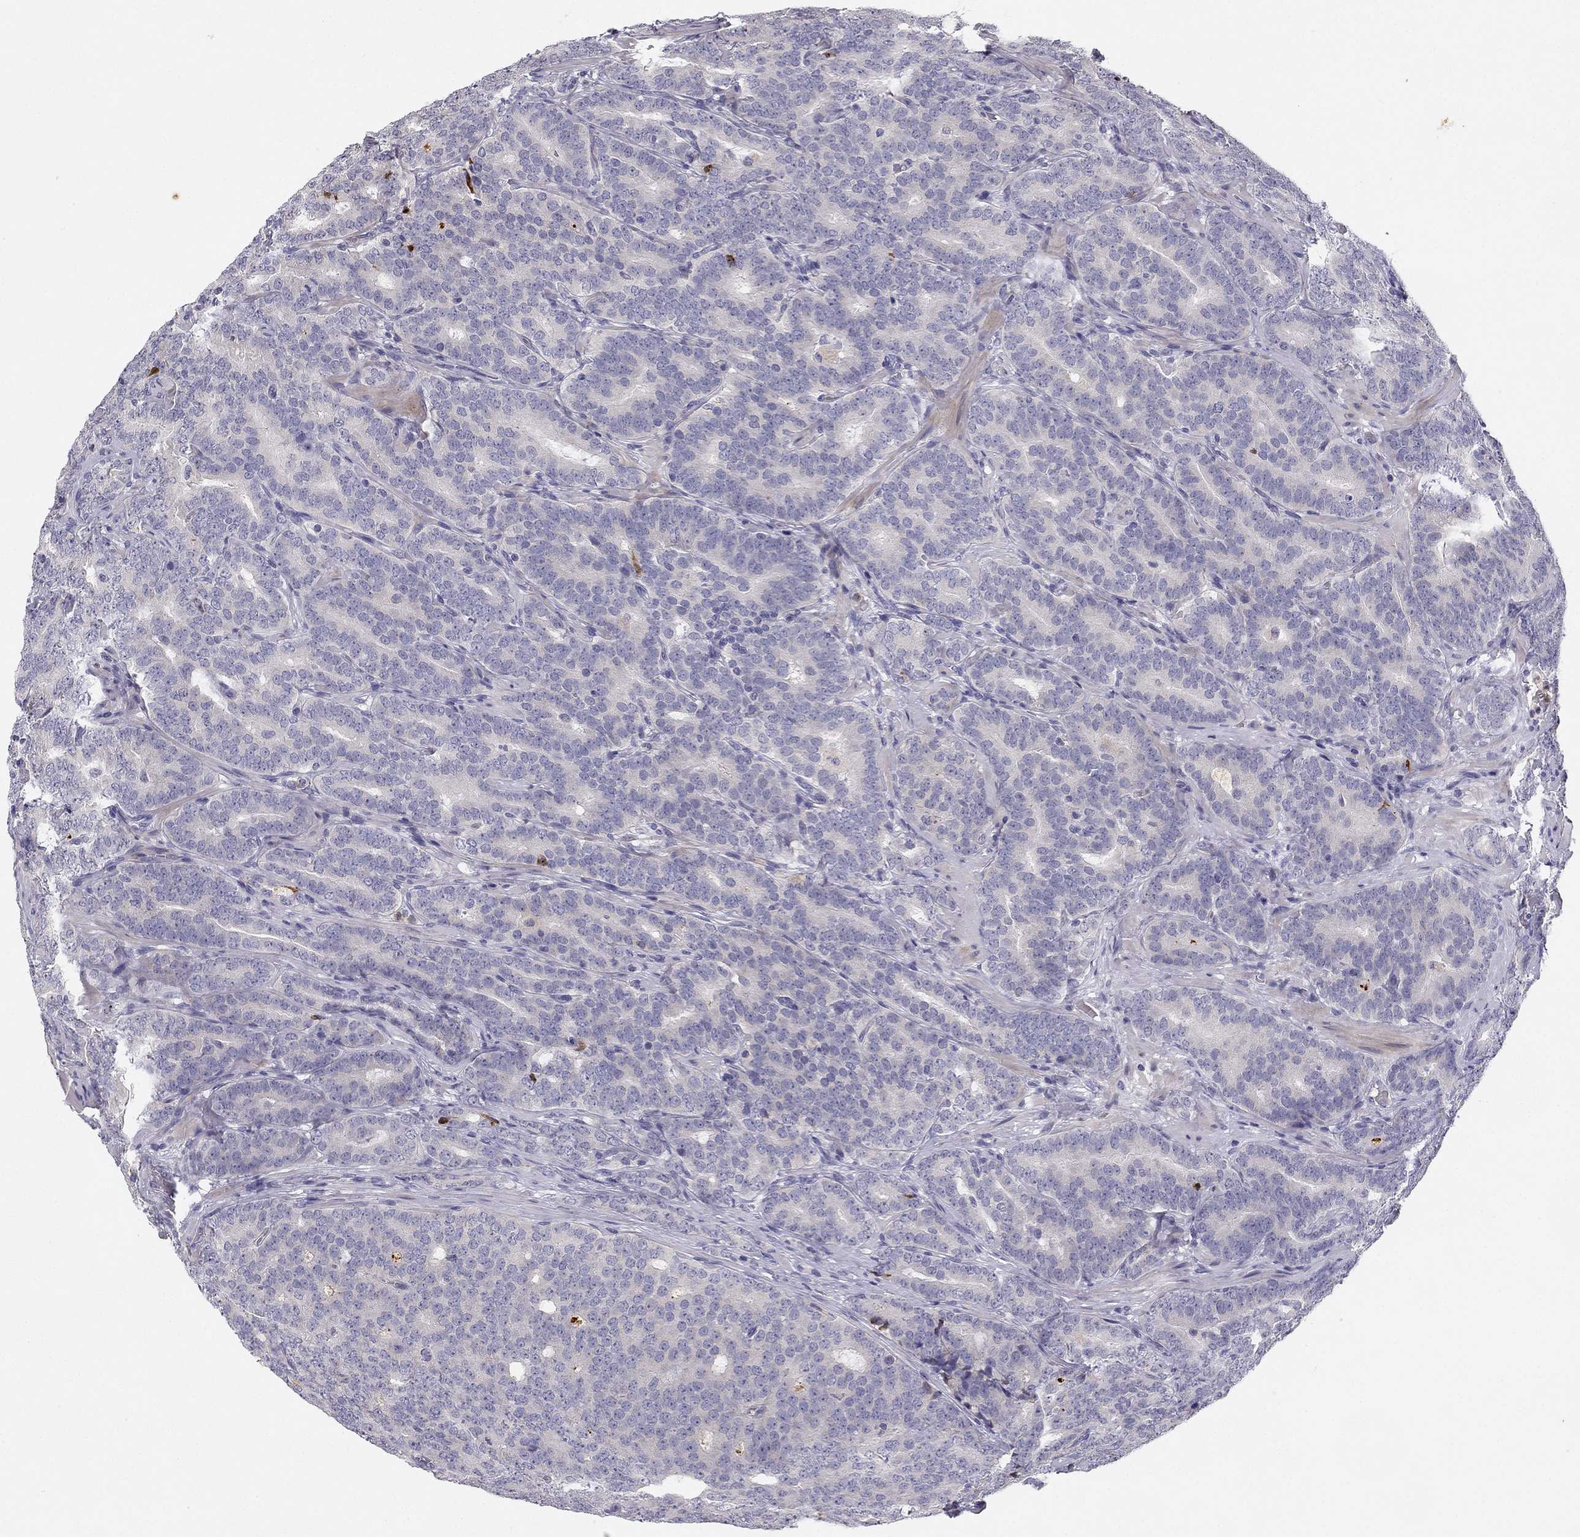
{"staining": {"intensity": "negative", "quantity": "none", "location": "none"}, "tissue": "prostate cancer", "cell_type": "Tumor cells", "image_type": "cancer", "snomed": [{"axis": "morphology", "description": "Adenocarcinoma, NOS"}, {"axis": "topography", "description": "Prostate"}], "caption": "Tumor cells are negative for brown protein staining in adenocarcinoma (prostate).", "gene": "SLC6A4", "patient": {"sex": "male", "age": 71}}